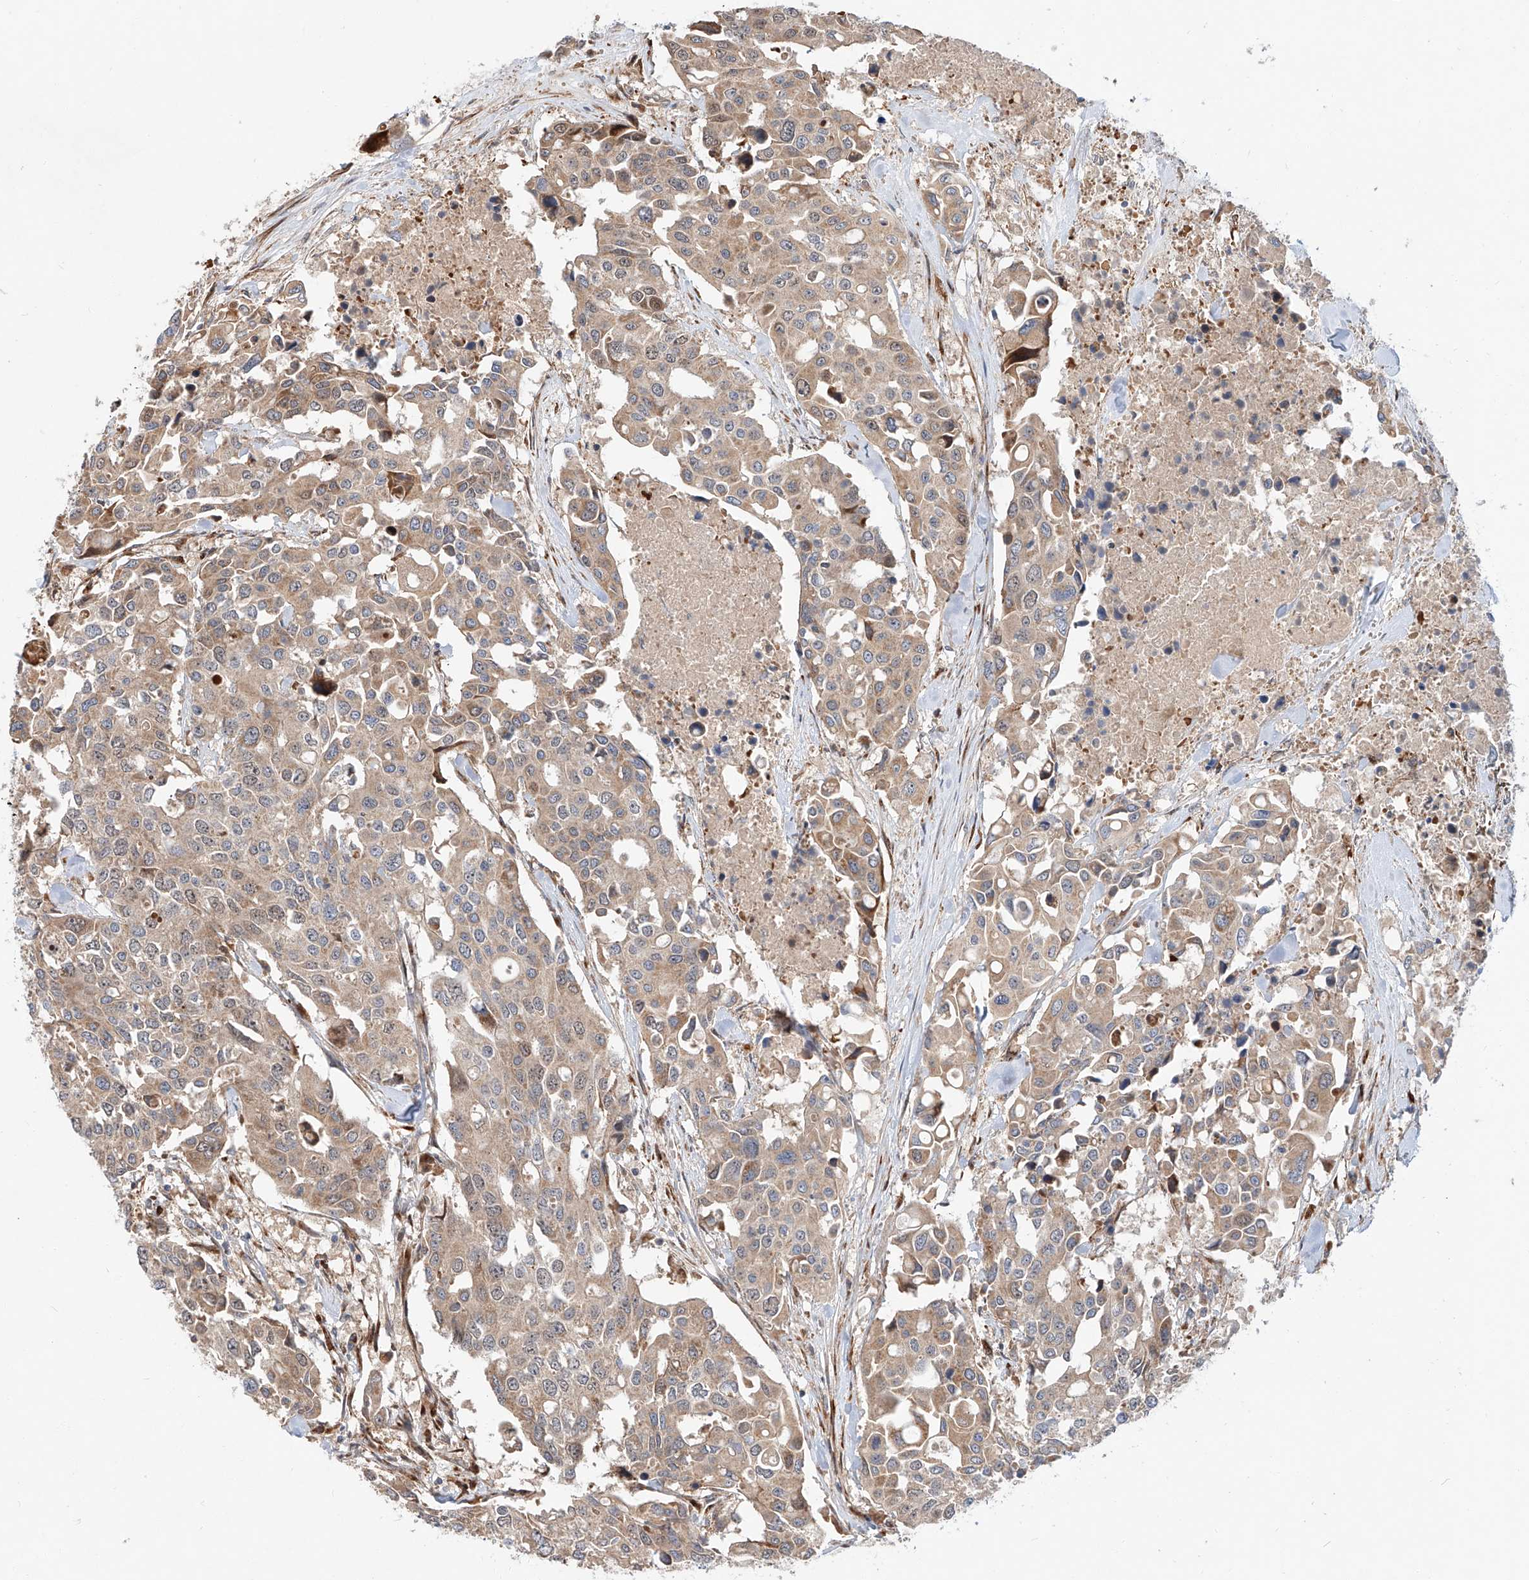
{"staining": {"intensity": "moderate", "quantity": ">75%", "location": "cytoplasmic/membranous"}, "tissue": "colorectal cancer", "cell_type": "Tumor cells", "image_type": "cancer", "snomed": [{"axis": "morphology", "description": "Adenocarcinoma, NOS"}, {"axis": "topography", "description": "Colon"}], "caption": "Protein analysis of colorectal cancer (adenocarcinoma) tissue displays moderate cytoplasmic/membranous staining in about >75% of tumor cells.", "gene": "DIRAS3", "patient": {"sex": "male", "age": 77}}